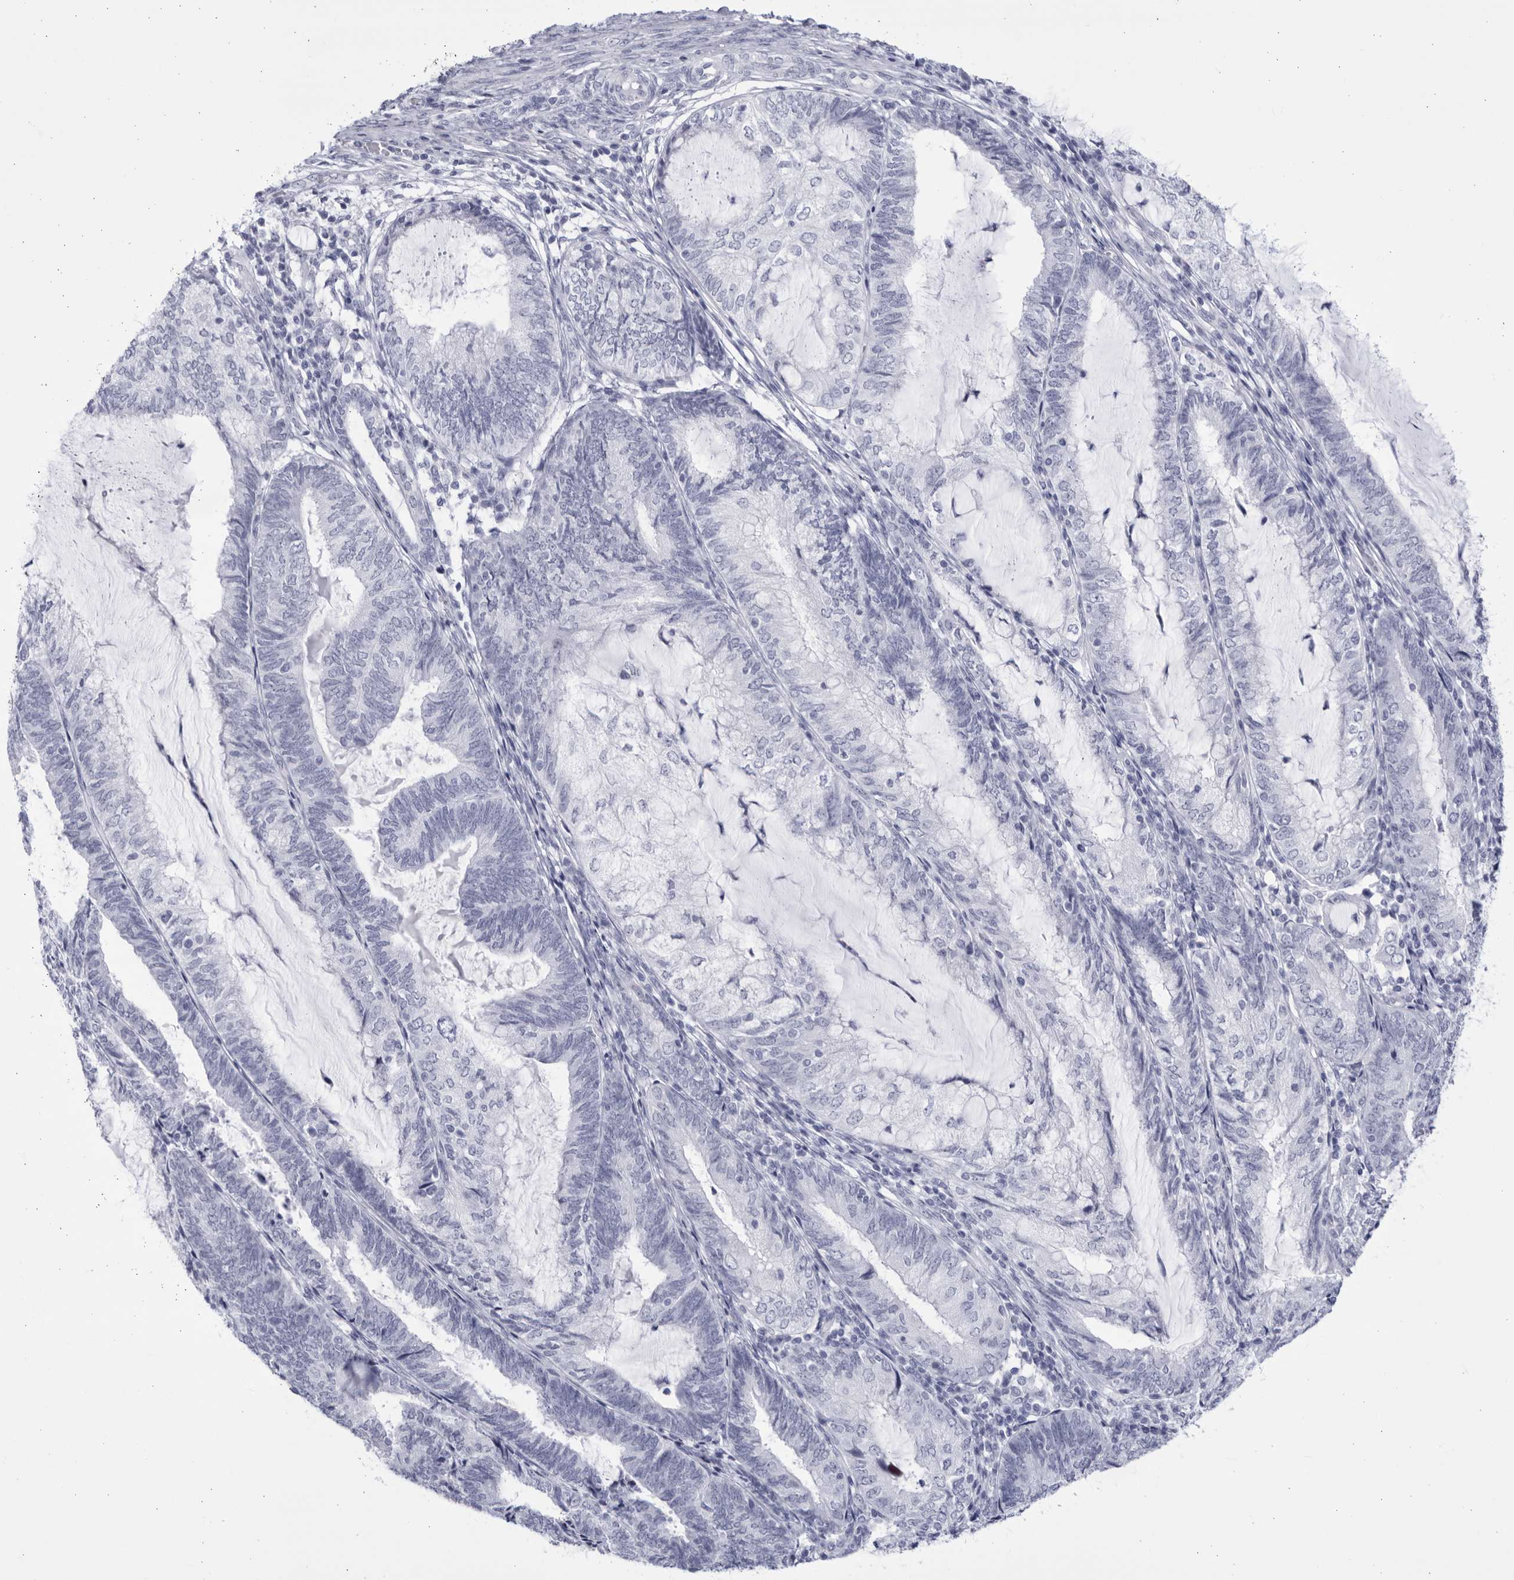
{"staining": {"intensity": "negative", "quantity": "none", "location": "none"}, "tissue": "endometrial cancer", "cell_type": "Tumor cells", "image_type": "cancer", "snomed": [{"axis": "morphology", "description": "Adenocarcinoma, NOS"}, {"axis": "topography", "description": "Endometrium"}], "caption": "Tumor cells are negative for protein expression in human endometrial cancer (adenocarcinoma).", "gene": "CCDC181", "patient": {"sex": "female", "age": 81}}